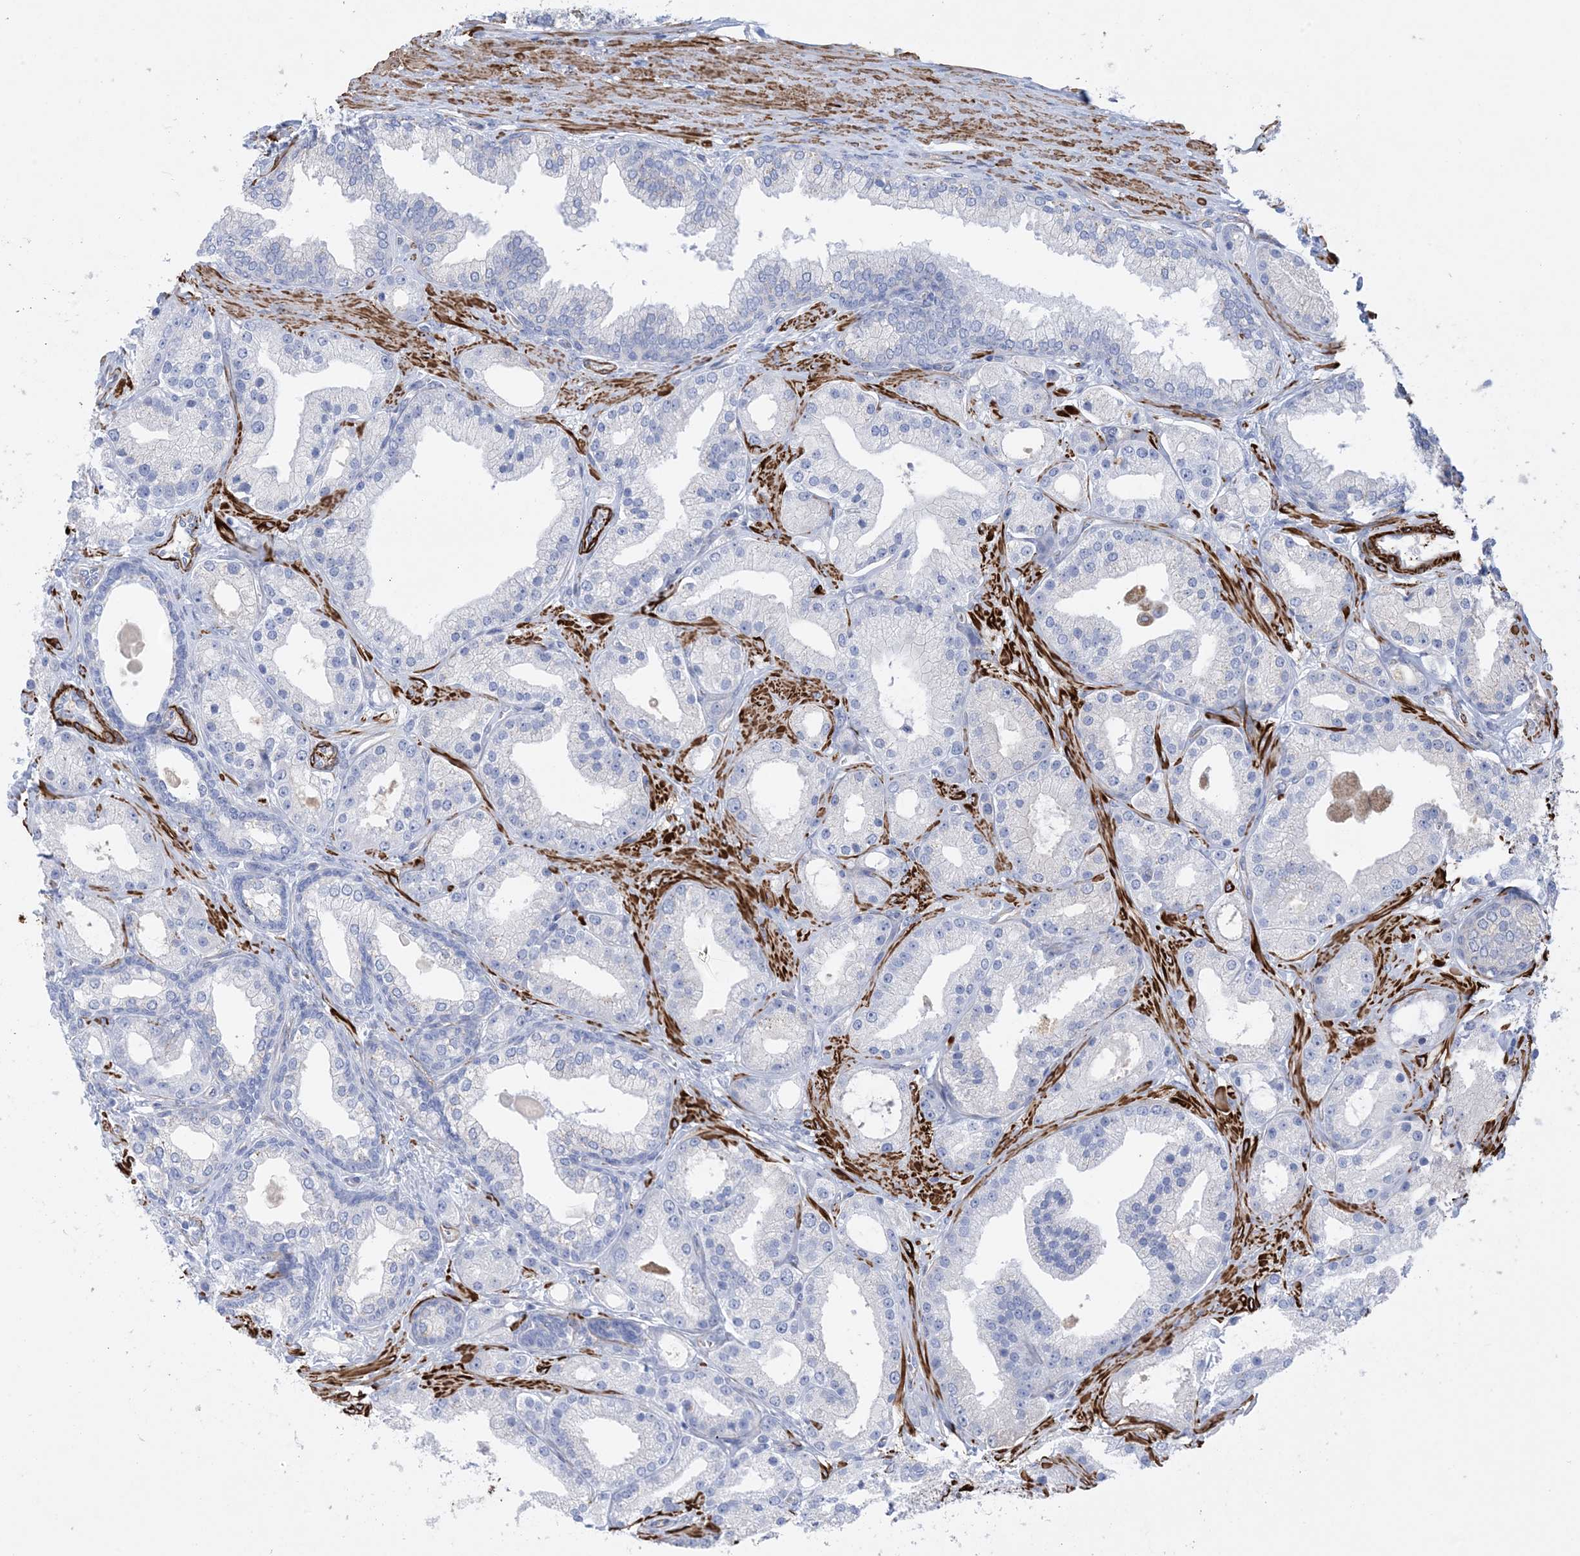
{"staining": {"intensity": "negative", "quantity": "none", "location": "none"}, "tissue": "prostate cancer", "cell_type": "Tumor cells", "image_type": "cancer", "snomed": [{"axis": "morphology", "description": "Adenocarcinoma, Low grade"}, {"axis": "topography", "description": "Prostate"}], "caption": "The micrograph displays no significant staining in tumor cells of prostate cancer (adenocarcinoma (low-grade)).", "gene": "SHANK1", "patient": {"sex": "male", "age": 67}}